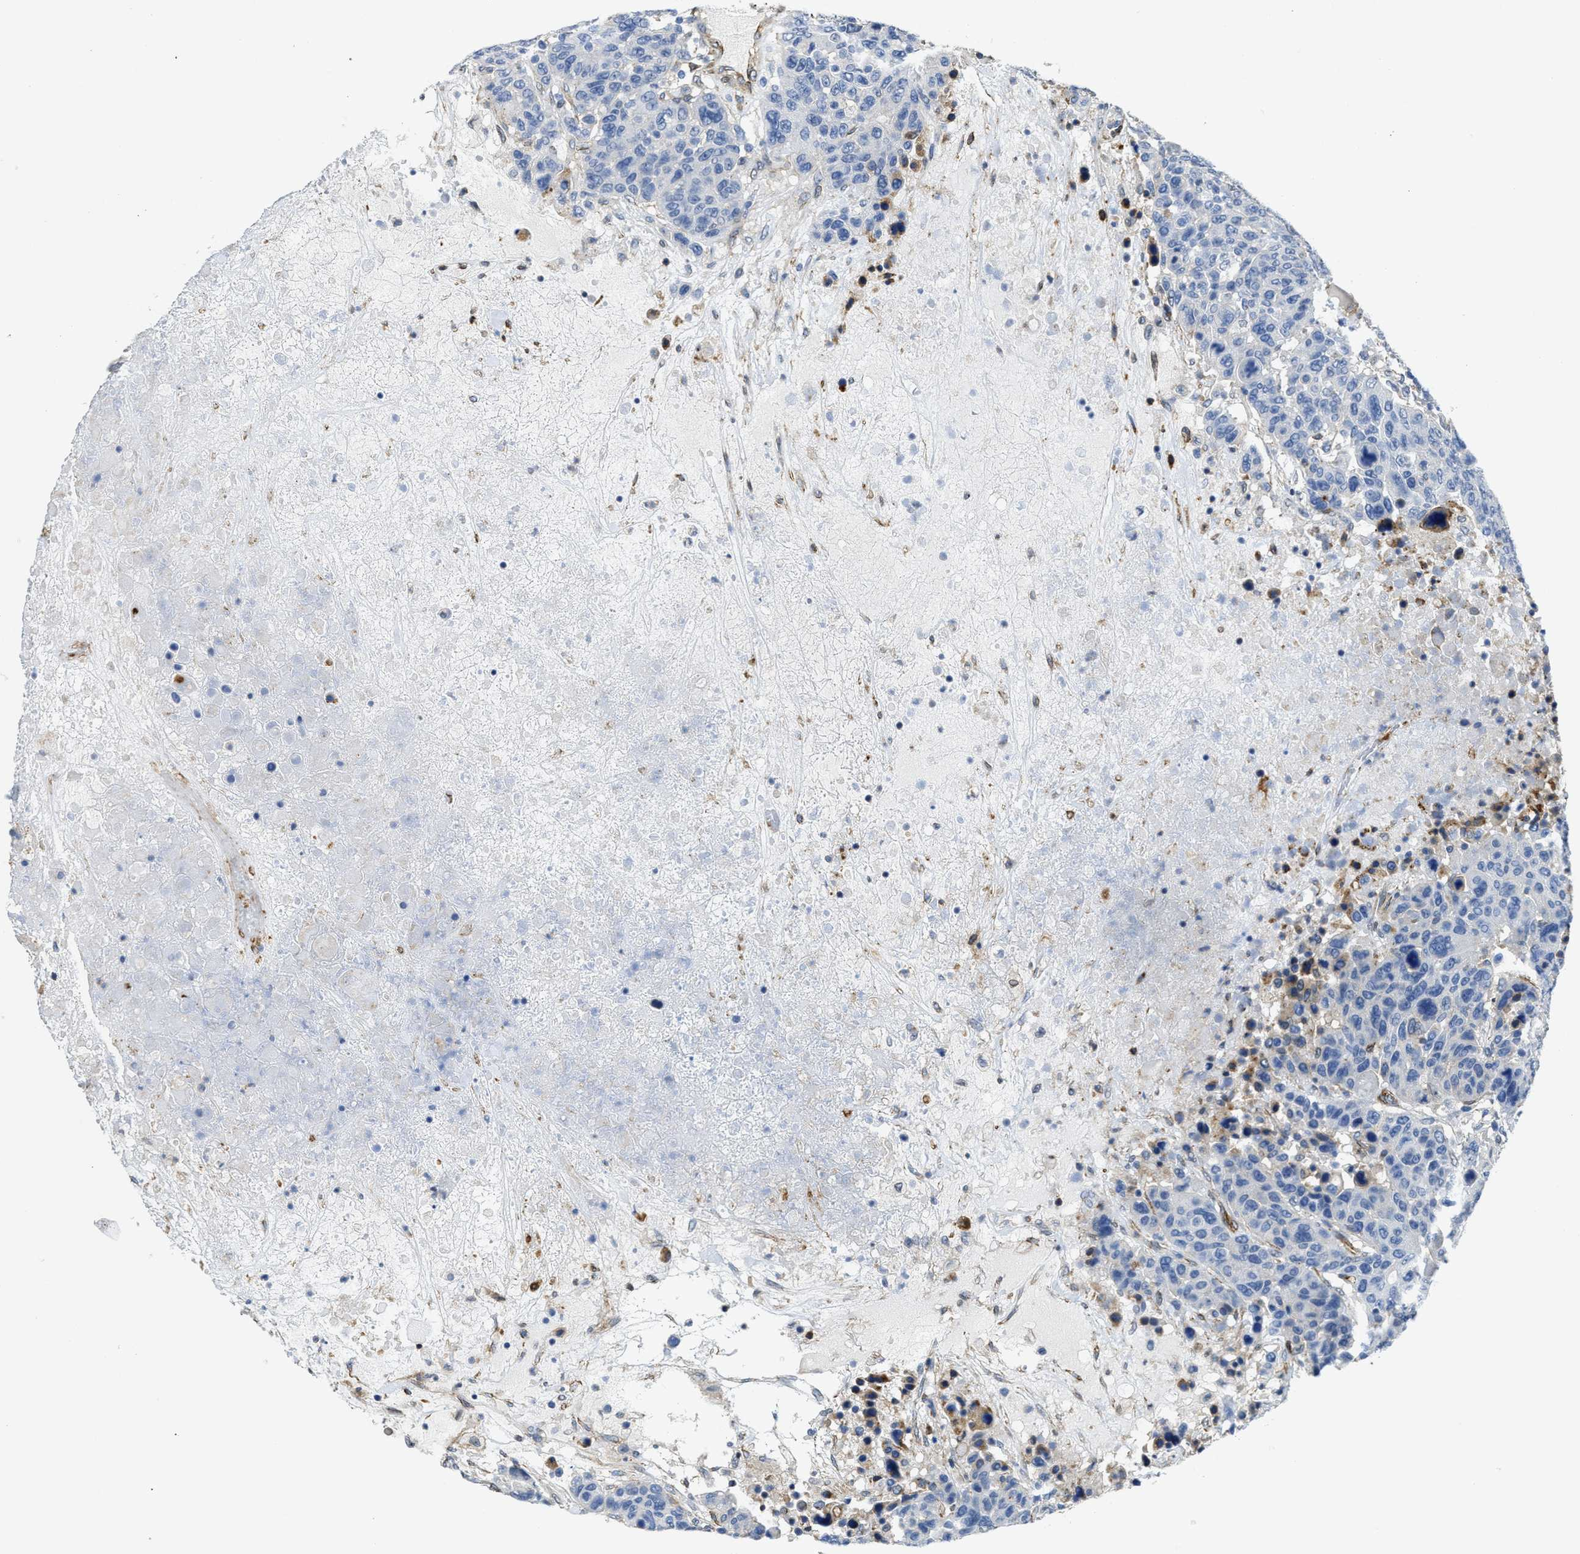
{"staining": {"intensity": "negative", "quantity": "none", "location": "none"}, "tissue": "breast cancer", "cell_type": "Tumor cells", "image_type": "cancer", "snomed": [{"axis": "morphology", "description": "Duct carcinoma"}, {"axis": "topography", "description": "Breast"}], "caption": "Breast intraductal carcinoma was stained to show a protein in brown. There is no significant staining in tumor cells. The staining is performed using DAB brown chromogen with nuclei counter-stained in using hematoxylin.", "gene": "NAB1", "patient": {"sex": "female", "age": 37}}